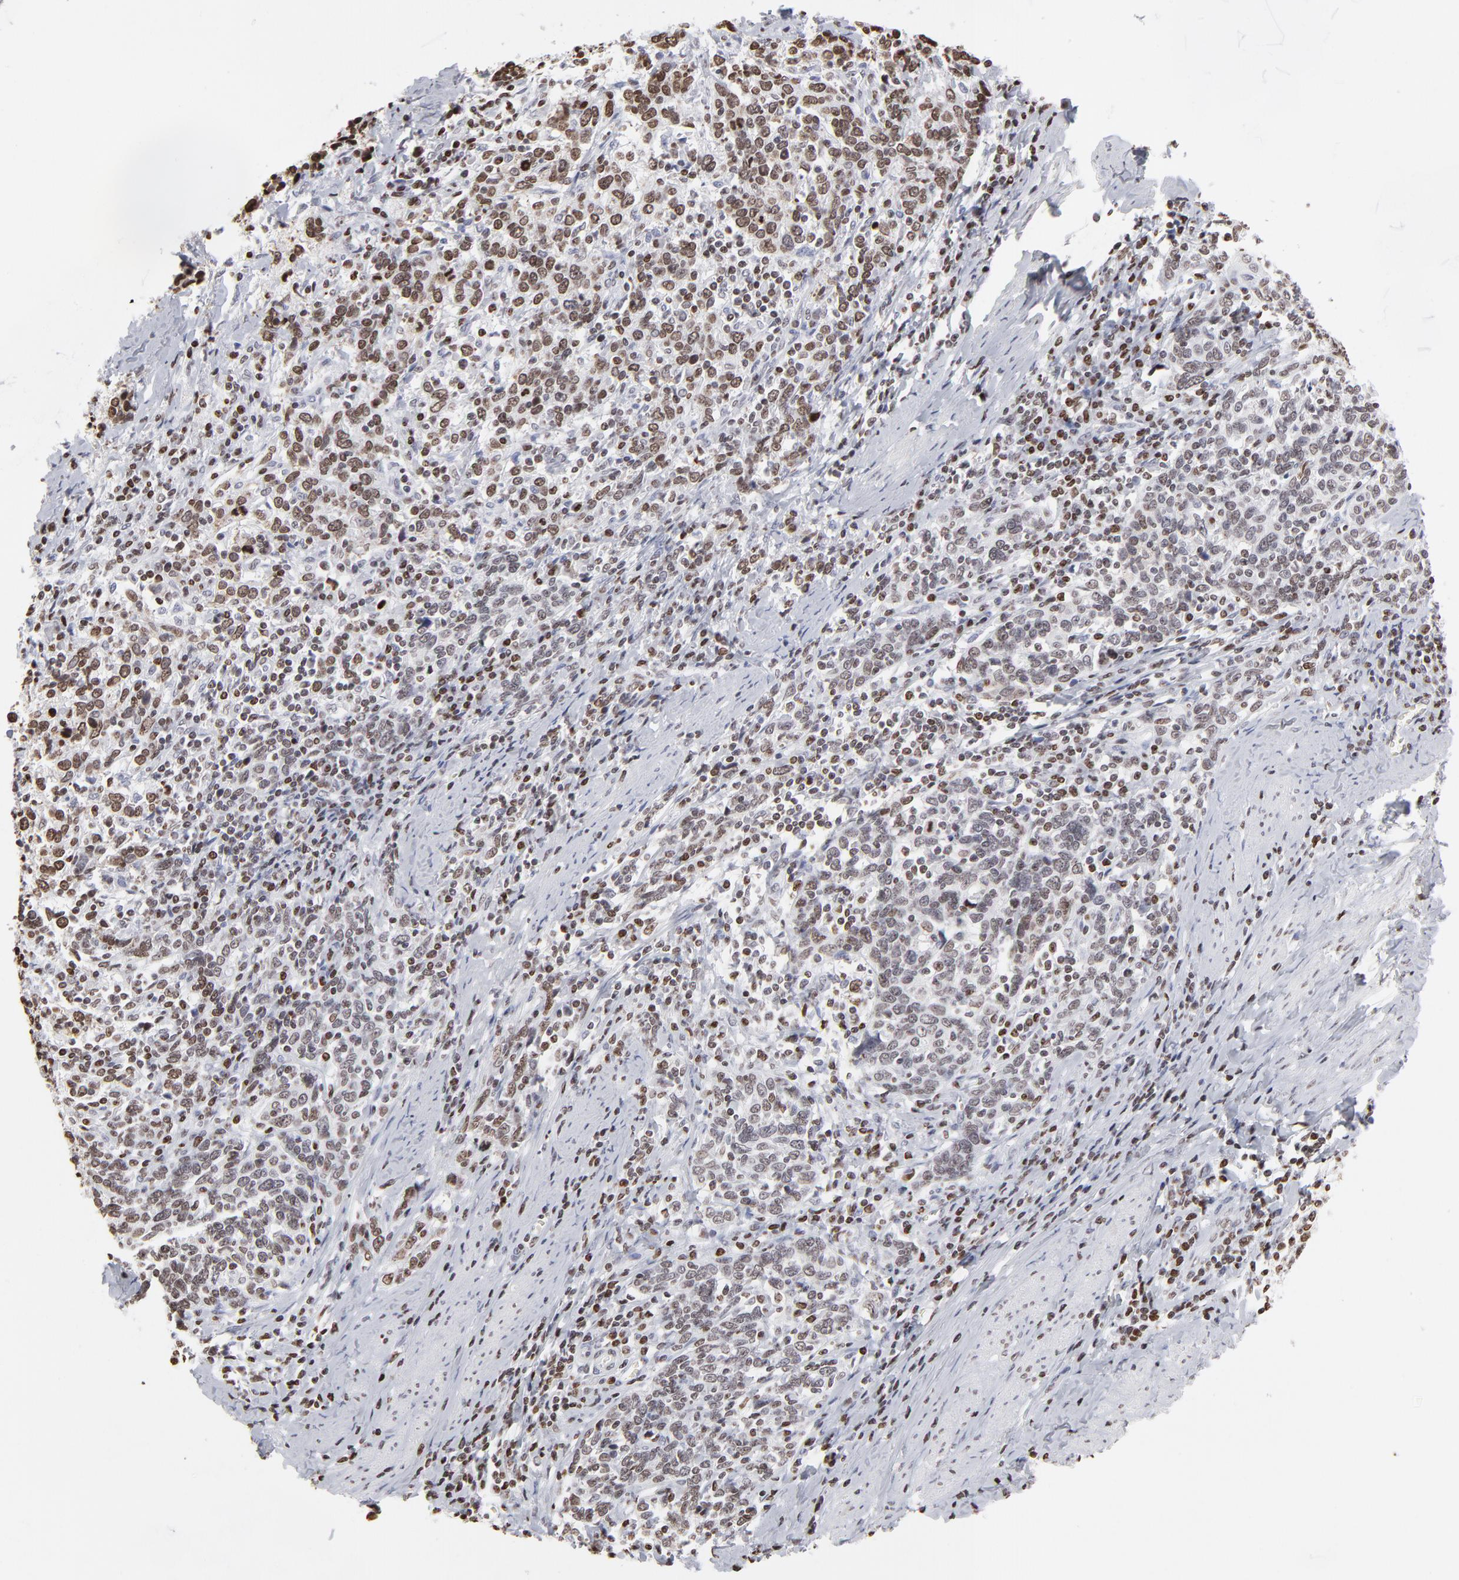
{"staining": {"intensity": "moderate", "quantity": ">75%", "location": "nuclear"}, "tissue": "cervical cancer", "cell_type": "Tumor cells", "image_type": "cancer", "snomed": [{"axis": "morphology", "description": "Squamous cell carcinoma, NOS"}, {"axis": "topography", "description": "Cervix"}], "caption": "Moderate nuclear protein positivity is identified in approximately >75% of tumor cells in cervical cancer (squamous cell carcinoma).", "gene": "PARP1", "patient": {"sex": "female", "age": 41}}